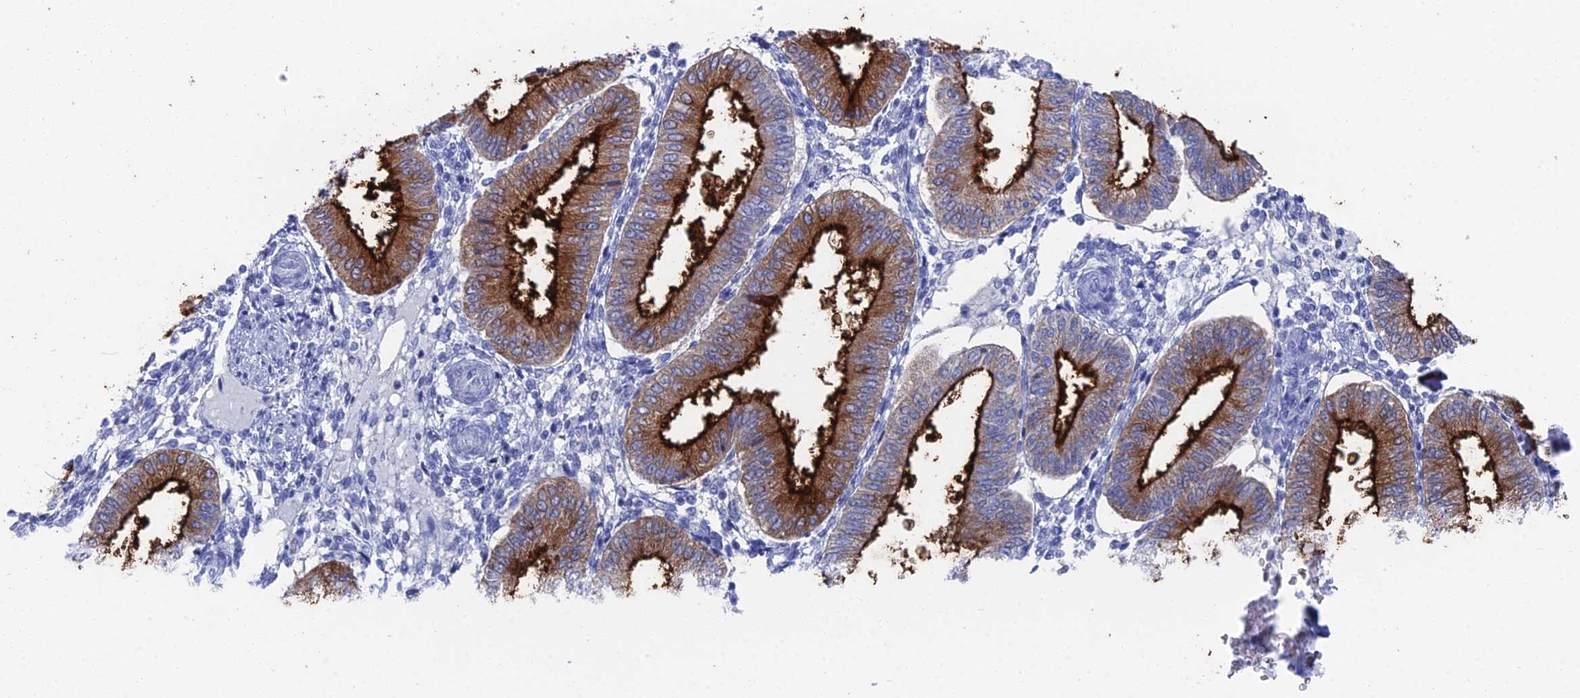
{"staining": {"intensity": "negative", "quantity": "none", "location": "none"}, "tissue": "endometrium", "cell_type": "Cells in endometrial stroma", "image_type": "normal", "snomed": [{"axis": "morphology", "description": "Normal tissue, NOS"}, {"axis": "topography", "description": "Endometrium"}], "caption": "A histopathology image of endometrium stained for a protein demonstrates no brown staining in cells in endometrial stroma.", "gene": "ENPP3", "patient": {"sex": "female", "age": 39}}